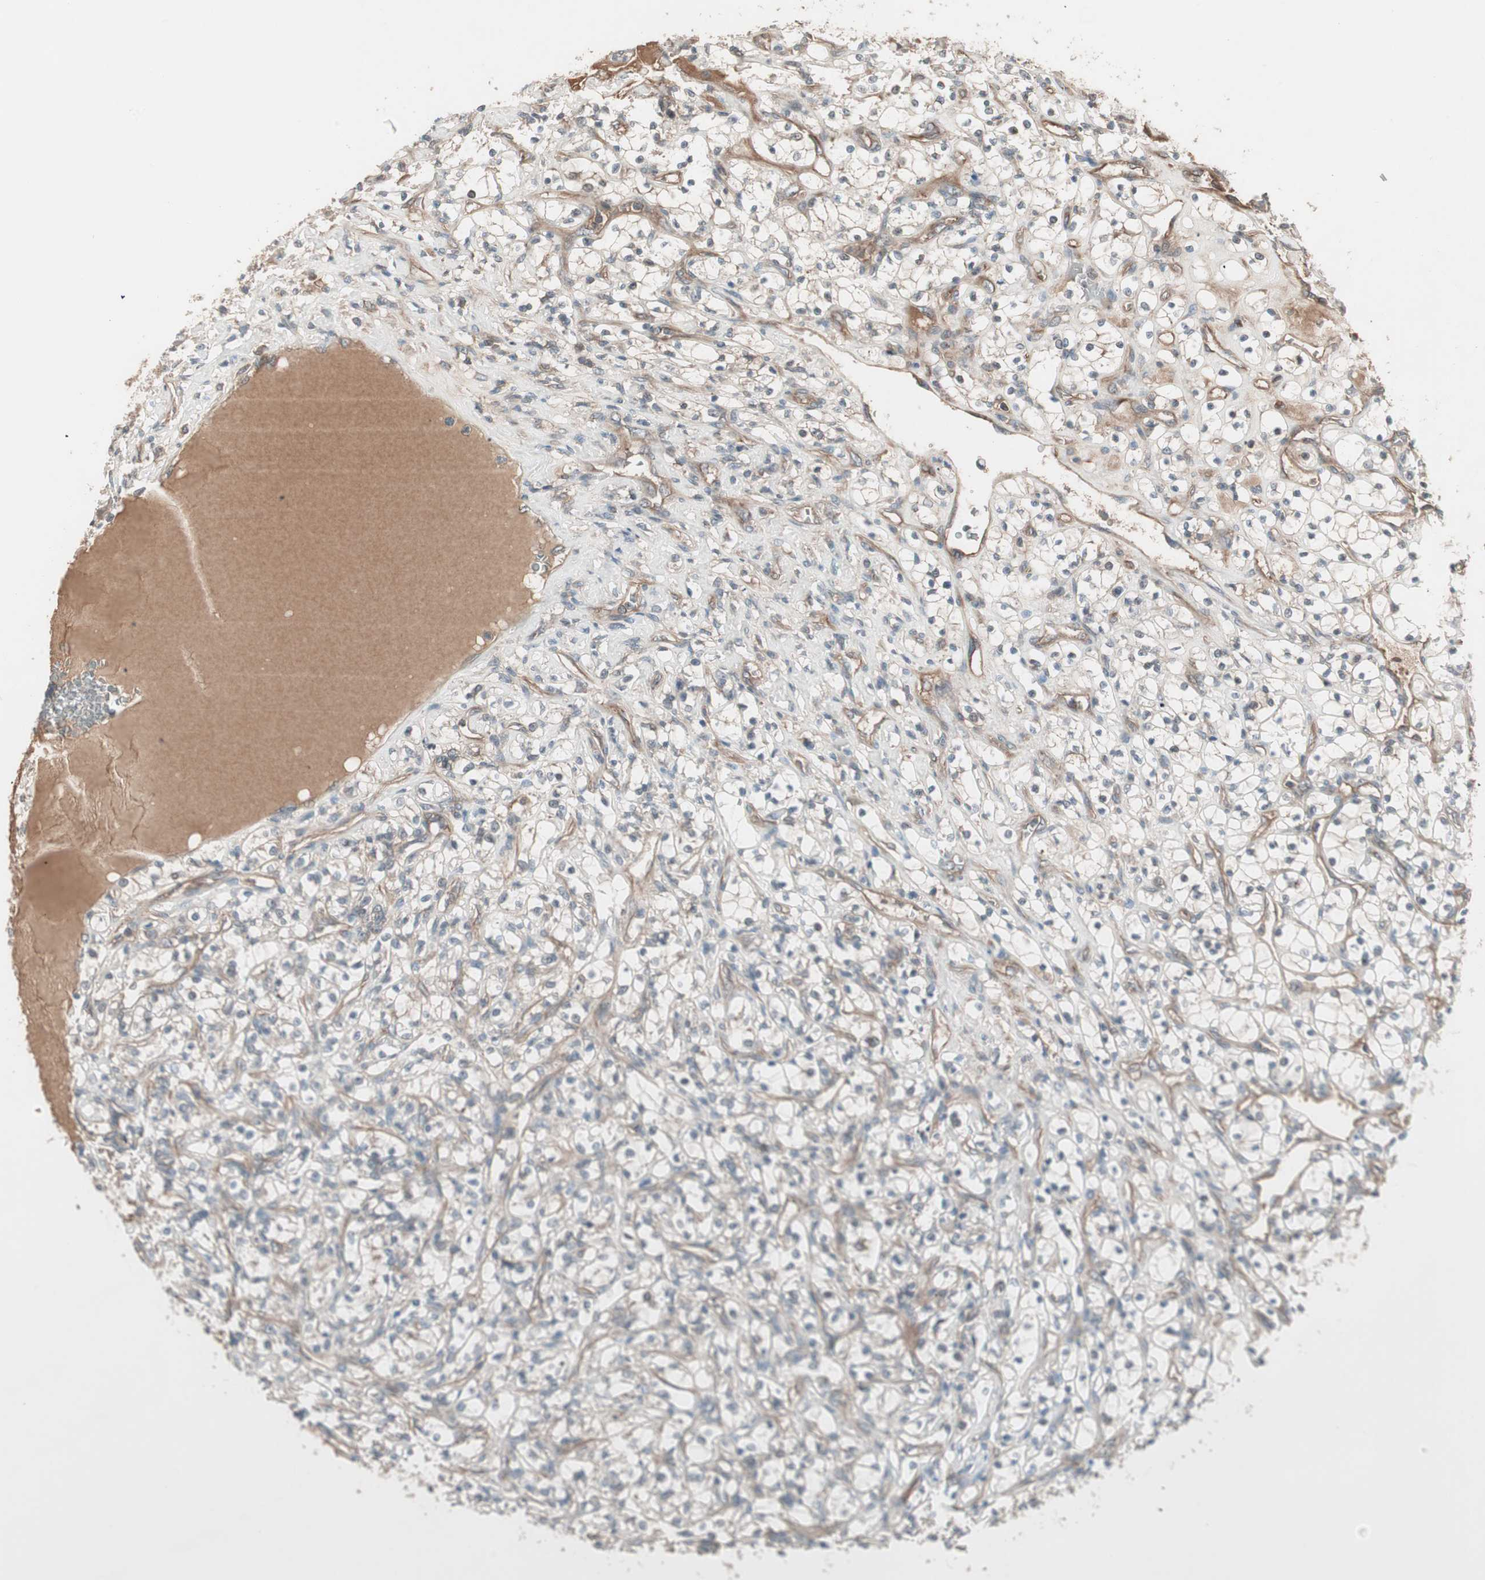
{"staining": {"intensity": "moderate", "quantity": ">75%", "location": "cytoplasmic/membranous"}, "tissue": "renal cancer", "cell_type": "Tumor cells", "image_type": "cancer", "snomed": [{"axis": "morphology", "description": "Adenocarcinoma, NOS"}, {"axis": "topography", "description": "Kidney"}], "caption": "Protein analysis of renal cancer (adenocarcinoma) tissue reveals moderate cytoplasmic/membranous positivity in approximately >75% of tumor cells.", "gene": "TFPI", "patient": {"sex": "female", "age": 69}}